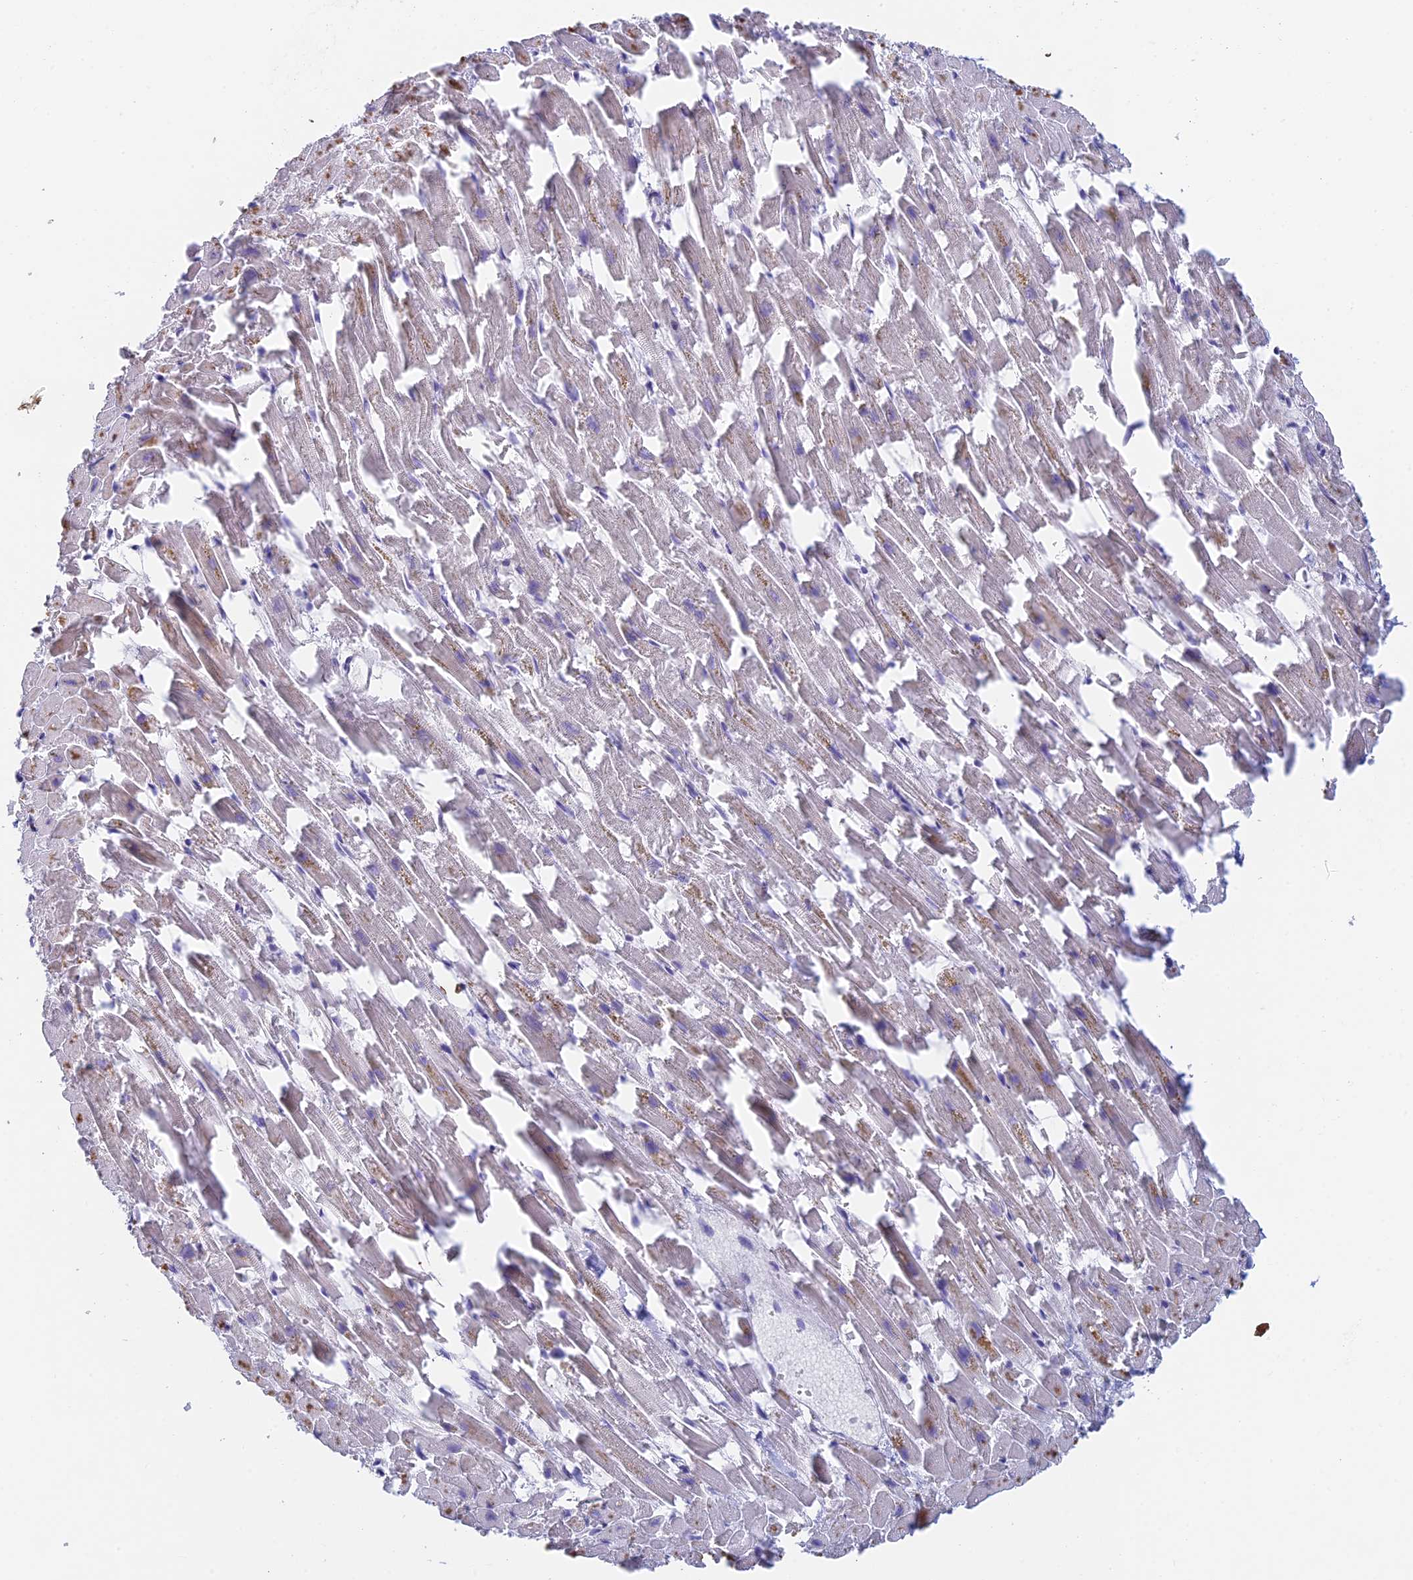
{"staining": {"intensity": "moderate", "quantity": "<25%", "location": "cytoplasmic/membranous"}, "tissue": "heart muscle", "cell_type": "Cardiomyocytes", "image_type": "normal", "snomed": [{"axis": "morphology", "description": "Normal tissue, NOS"}, {"axis": "topography", "description": "Heart"}], "caption": "Moderate cytoplasmic/membranous staining for a protein is seen in approximately <25% of cardiomyocytes of benign heart muscle using immunohistochemistry (IHC).", "gene": "REXO5", "patient": {"sex": "female", "age": 64}}